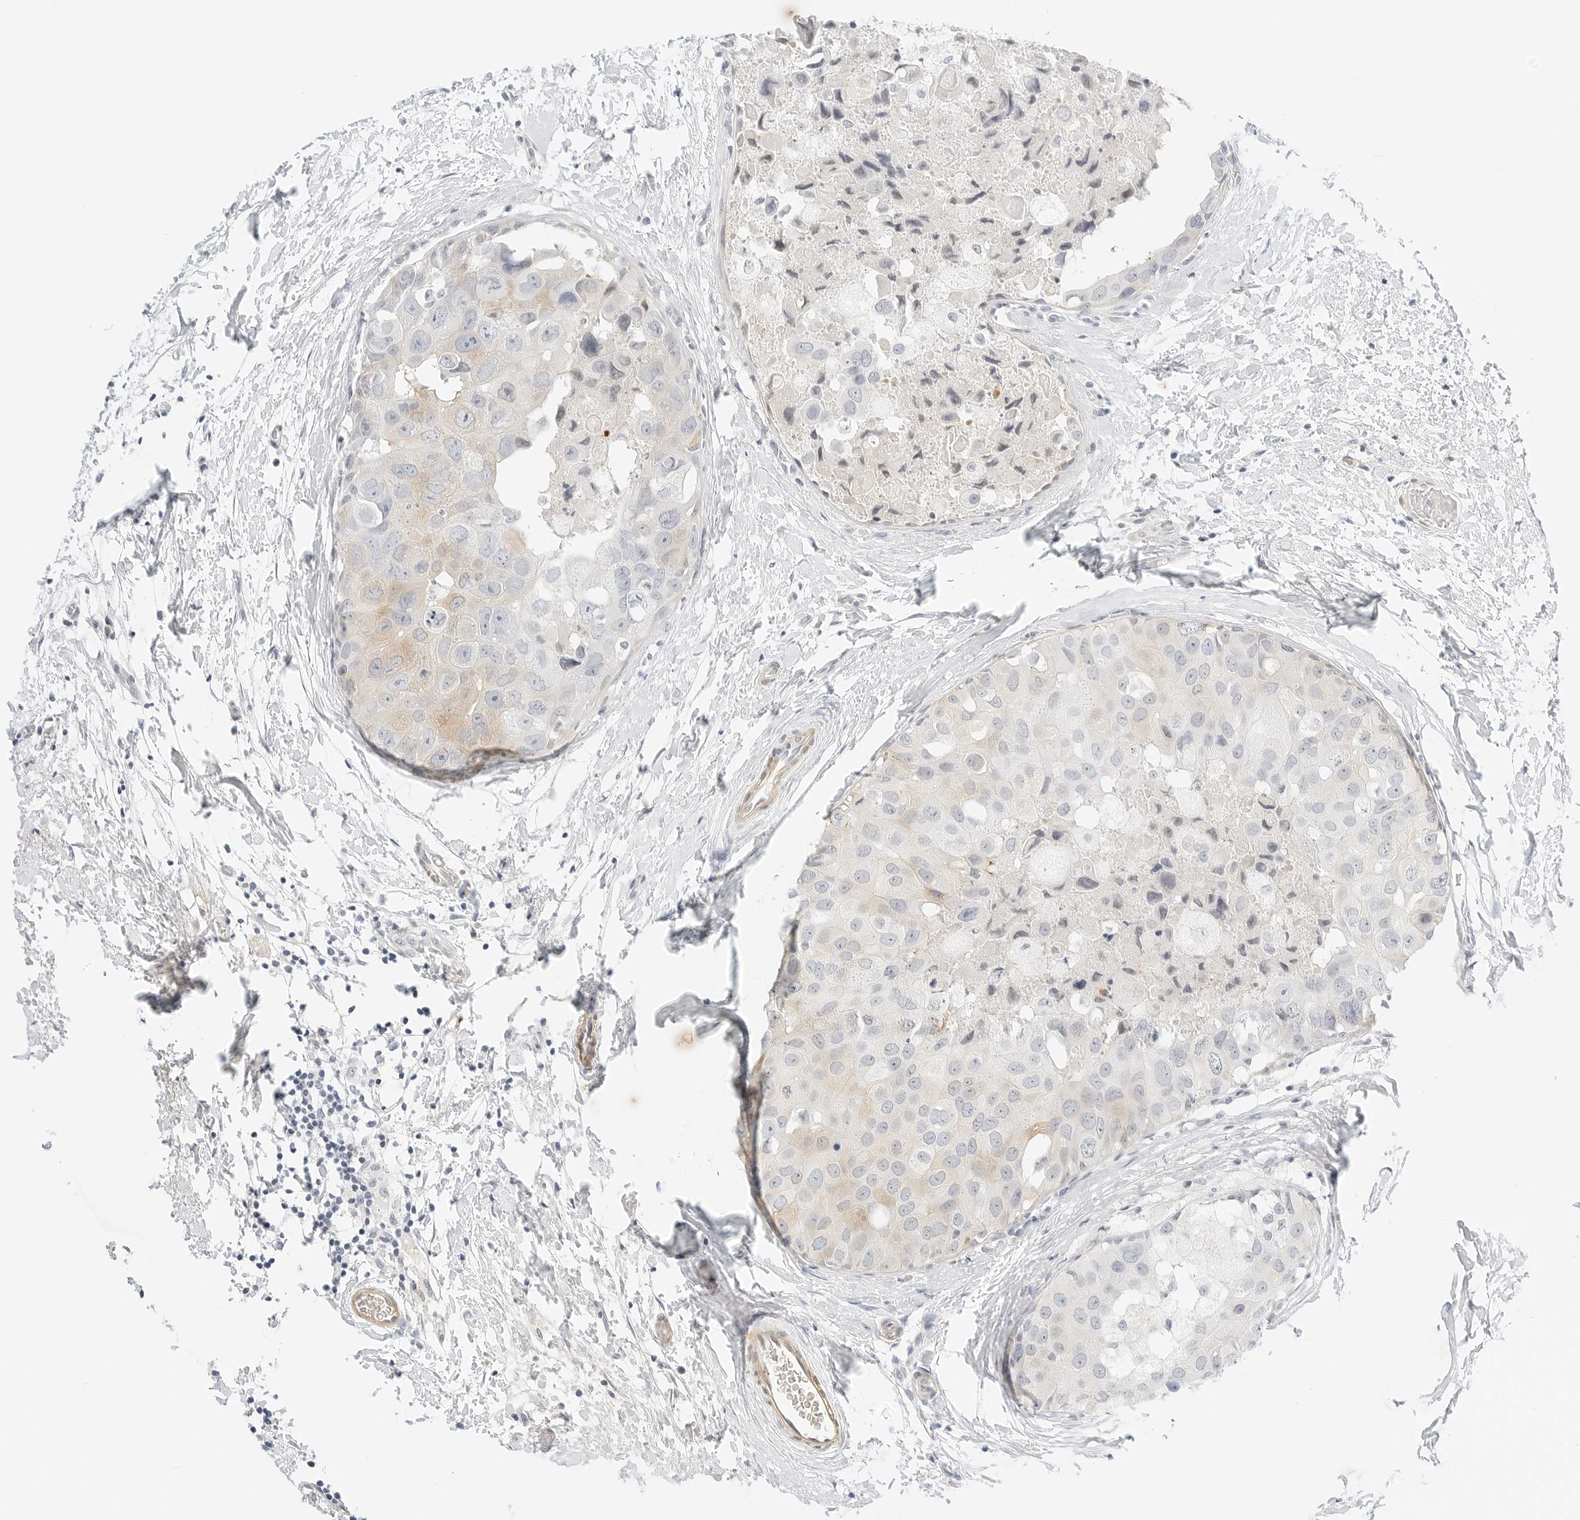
{"staining": {"intensity": "weak", "quantity": "<25%", "location": "cytoplasmic/membranous"}, "tissue": "breast cancer", "cell_type": "Tumor cells", "image_type": "cancer", "snomed": [{"axis": "morphology", "description": "Duct carcinoma"}, {"axis": "topography", "description": "Breast"}], "caption": "Tumor cells are negative for protein expression in human breast cancer (intraductal carcinoma). (Brightfield microscopy of DAB (3,3'-diaminobenzidine) immunohistochemistry at high magnification).", "gene": "PKDCC", "patient": {"sex": "female", "age": 62}}